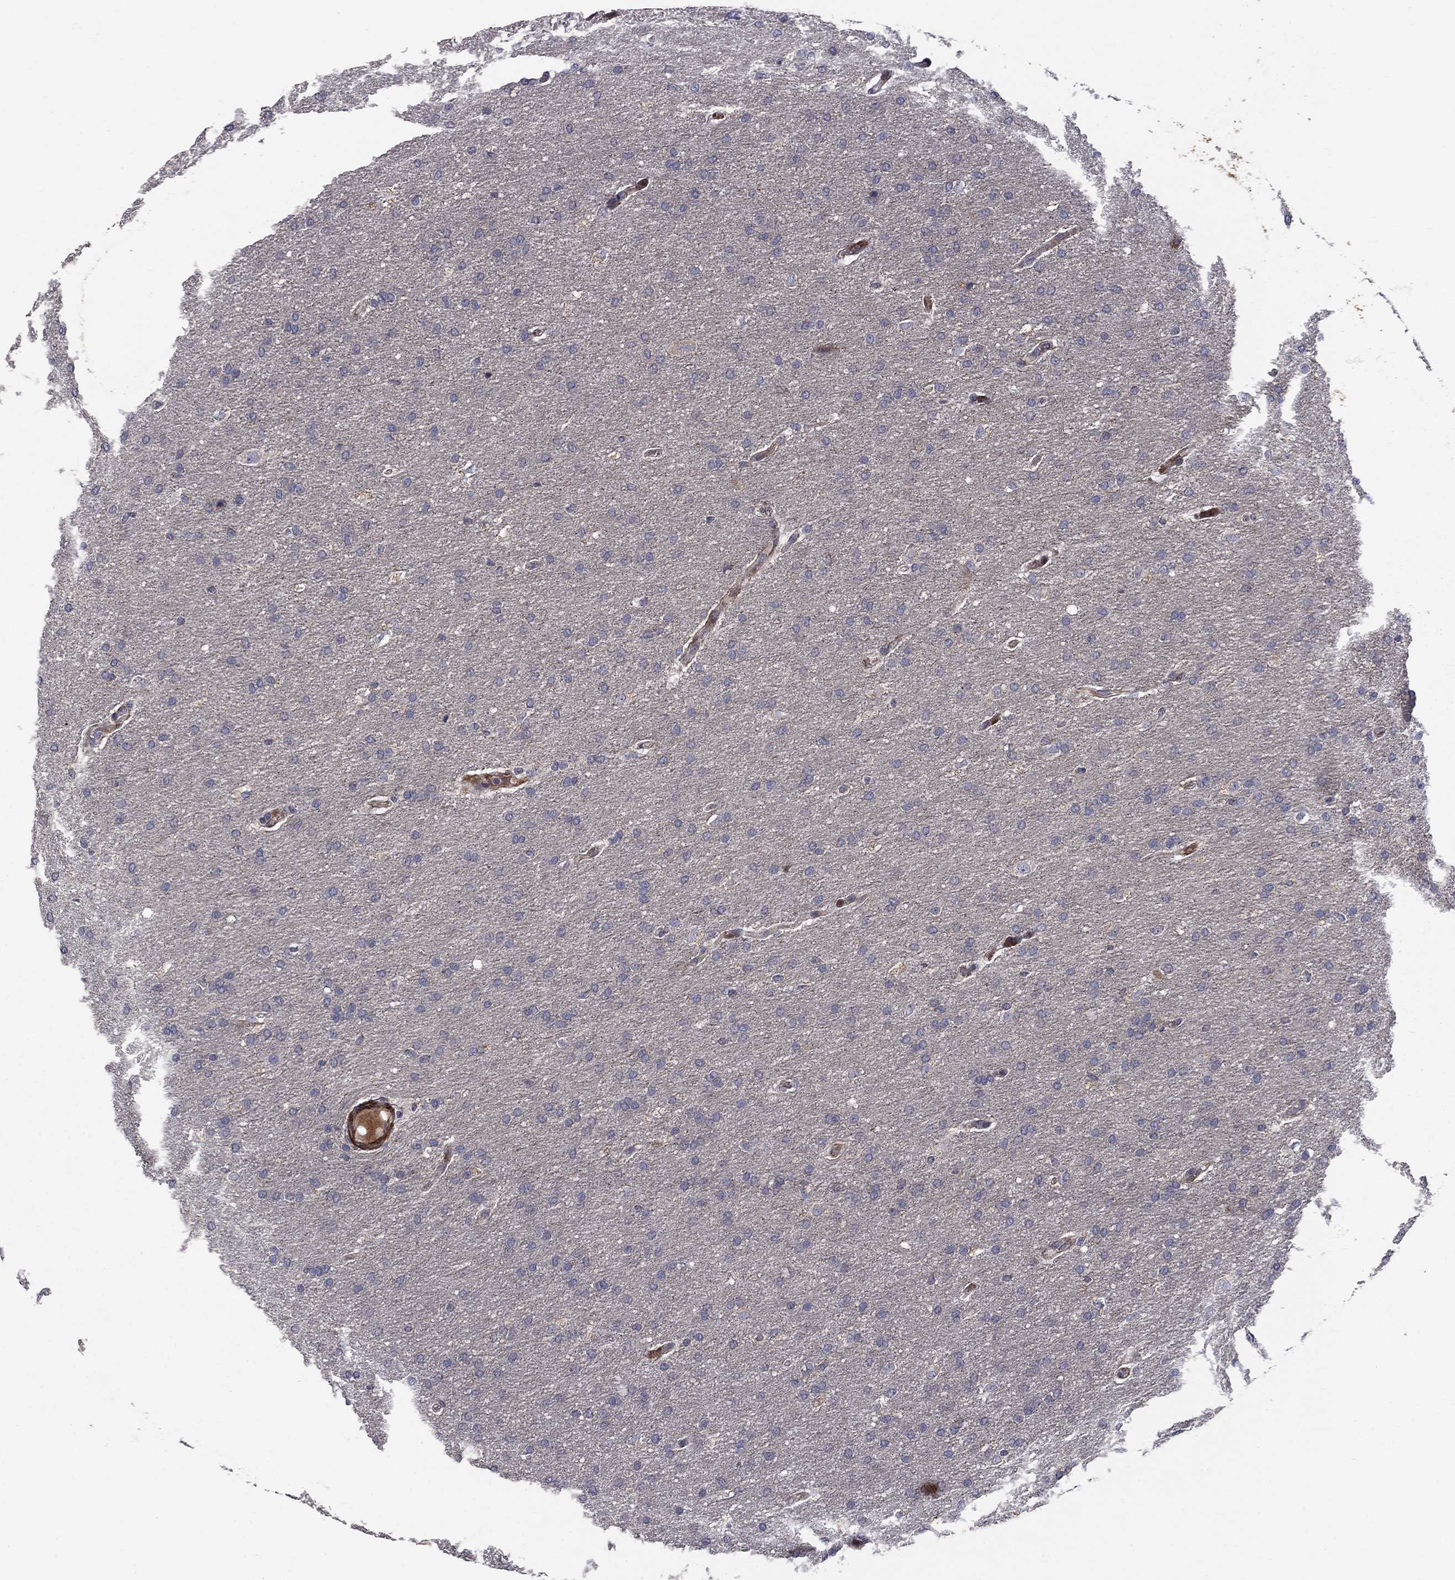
{"staining": {"intensity": "negative", "quantity": "none", "location": "none"}, "tissue": "glioma", "cell_type": "Tumor cells", "image_type": "cancer", "snomed": [{"axis": "morphology", "description": "Glioma, malignant, Low grade"}, {"axis": "topography", "description": "Brain"}], "caption": "Immunohistochemistry (IHC) micrograph of glioma stained for a protein (brown), which displays no staining in tumor cells. The staining was performed using DAB to visualize the protein expression in brown, while the nuclei were stained in blue with hematoxylin (Magnification: 20x).", "gene": "MIOS", "patient": {"sex": "female", "age": 37}}